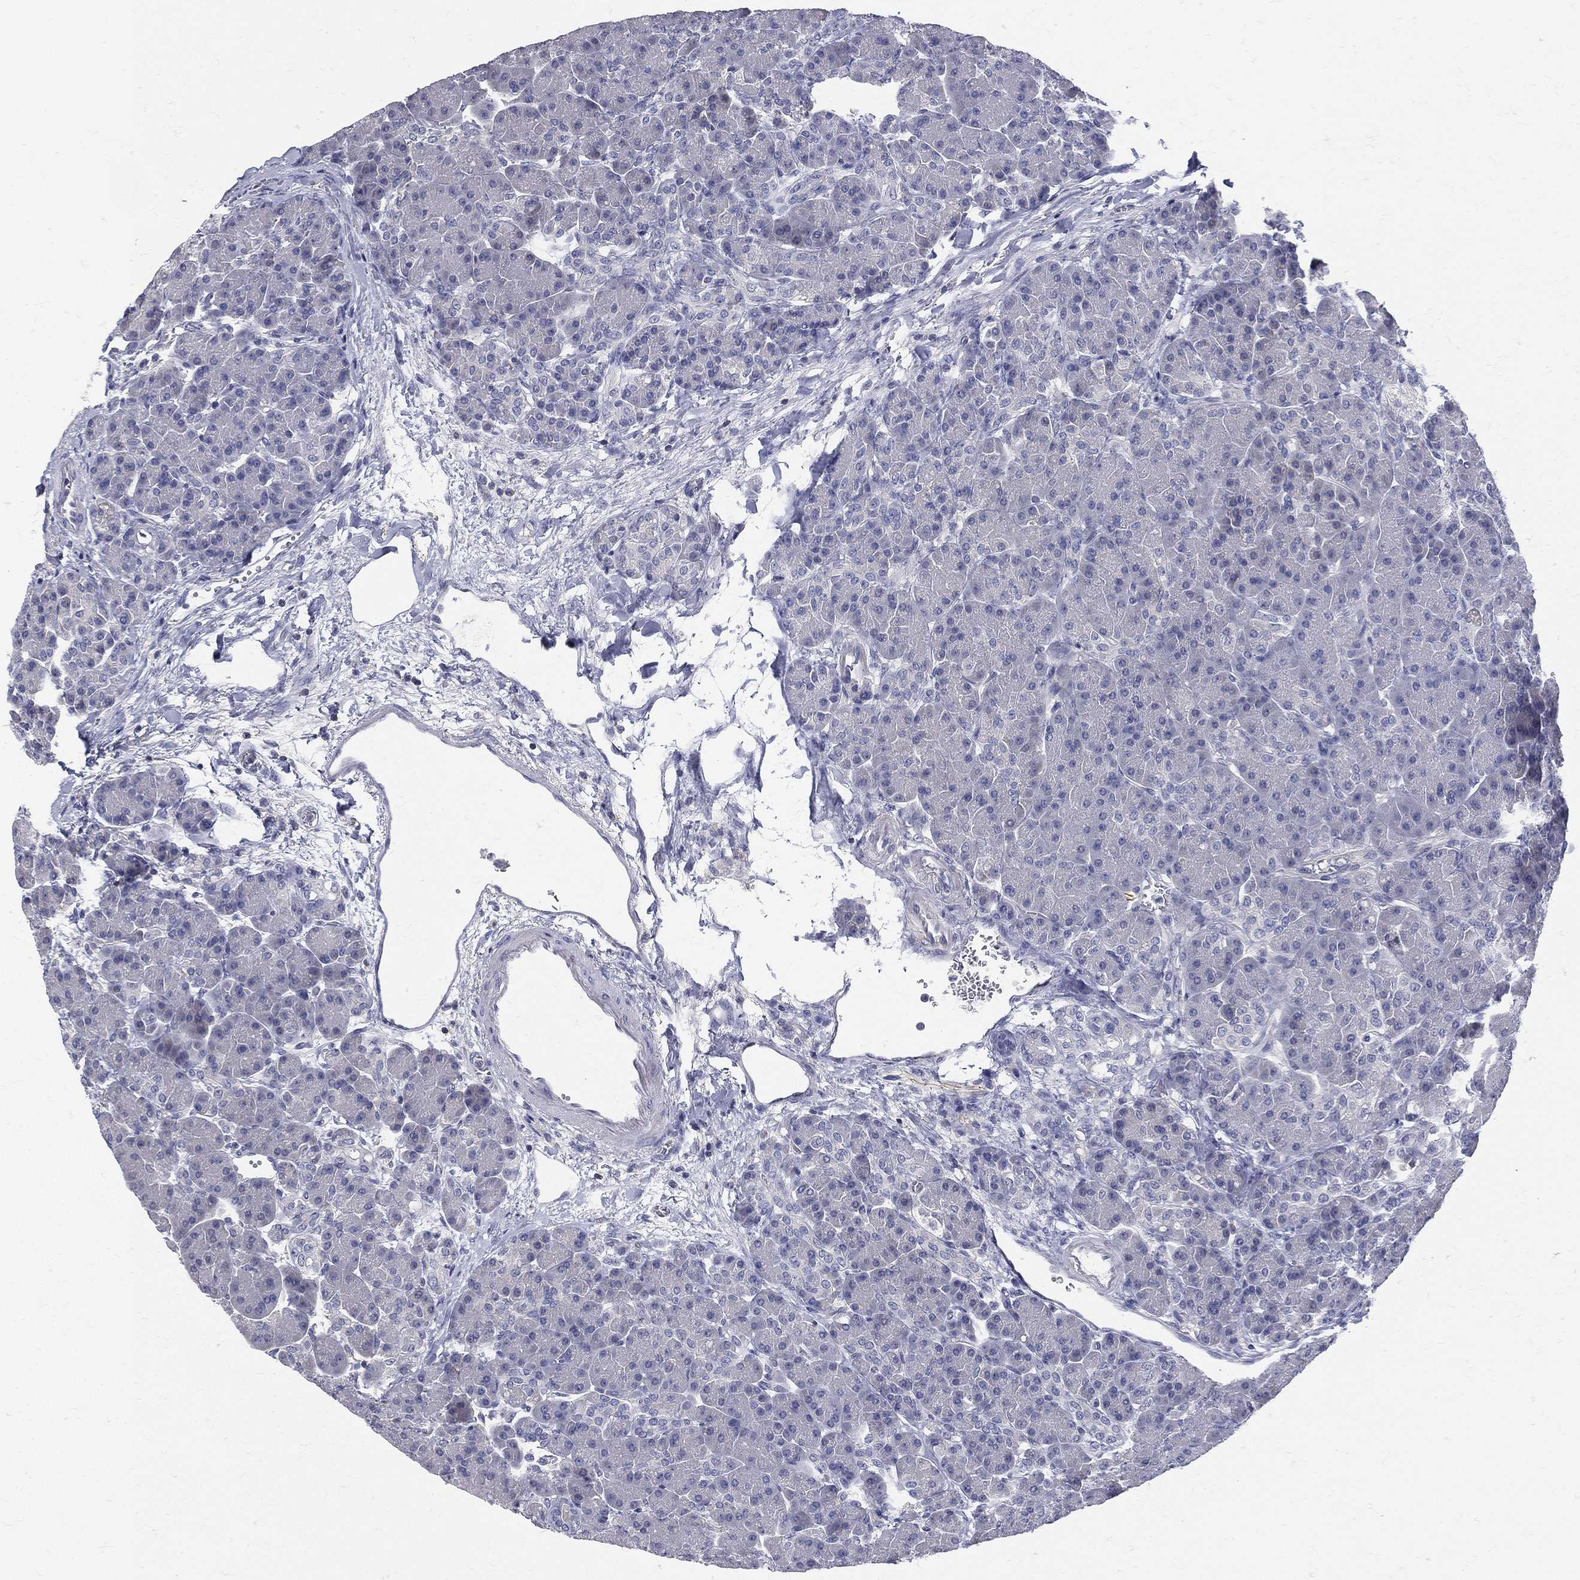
{"staining": {"intensity": "negative", "quantity": "none", "location": "none"}, "tissue": "pancreas", "cell_type": "Exocrine glandular cells", "image_type": "normal", "snomed": [{"axis": "morphology", "description": "Normal tissue, NOS"}, {"axis": "topography", "description": "Pancreas"}], "caption": "IHC of normal human pancreas displays no staining in exocrine glandular cells. (DAB (3,3'-diaminobenzidine) immunohistochemistry, high magnification).", "gene": "ETNPPL", "patient": {"sex": "female", "age": 63}}